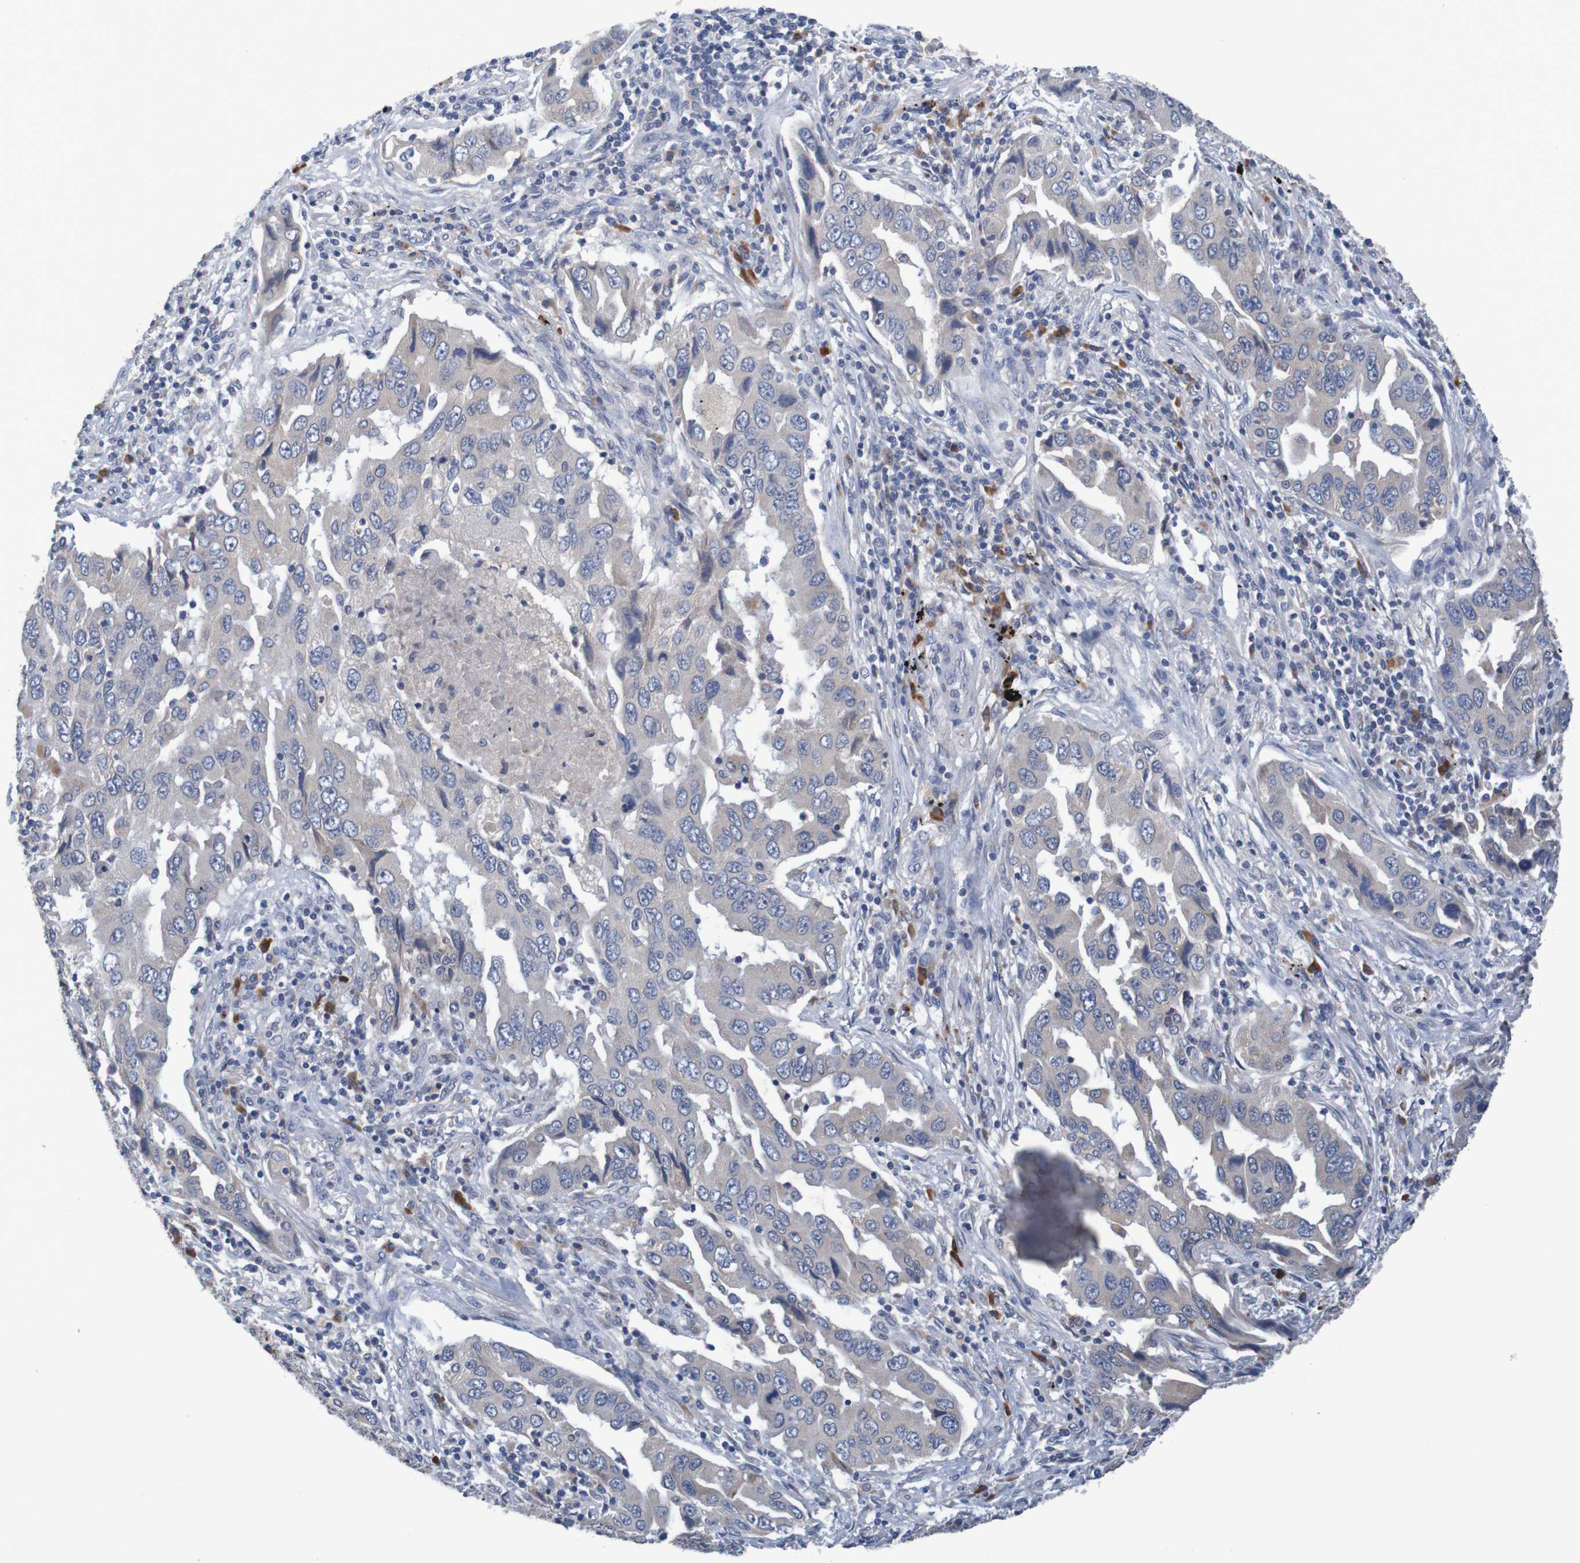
{"staining": {"intensity": "weak", "quantity": "<25%", "location": "cytoplasmic/membranous"}, "tissue": "lung cancer", "cell_type": "Tumor cells", "image_type": "cancer", "snomed": [{"axis": "morphology", "description": "Adenocarcinoma, NOS"}, {"axis": "topography", "description": "Lung"}], "caption": "Lung adenocarcinoma stained for a protein using IHC shows no expression tumor cells.", "gene": "LTA", "patient": {"sex": "female", "age": 65}}